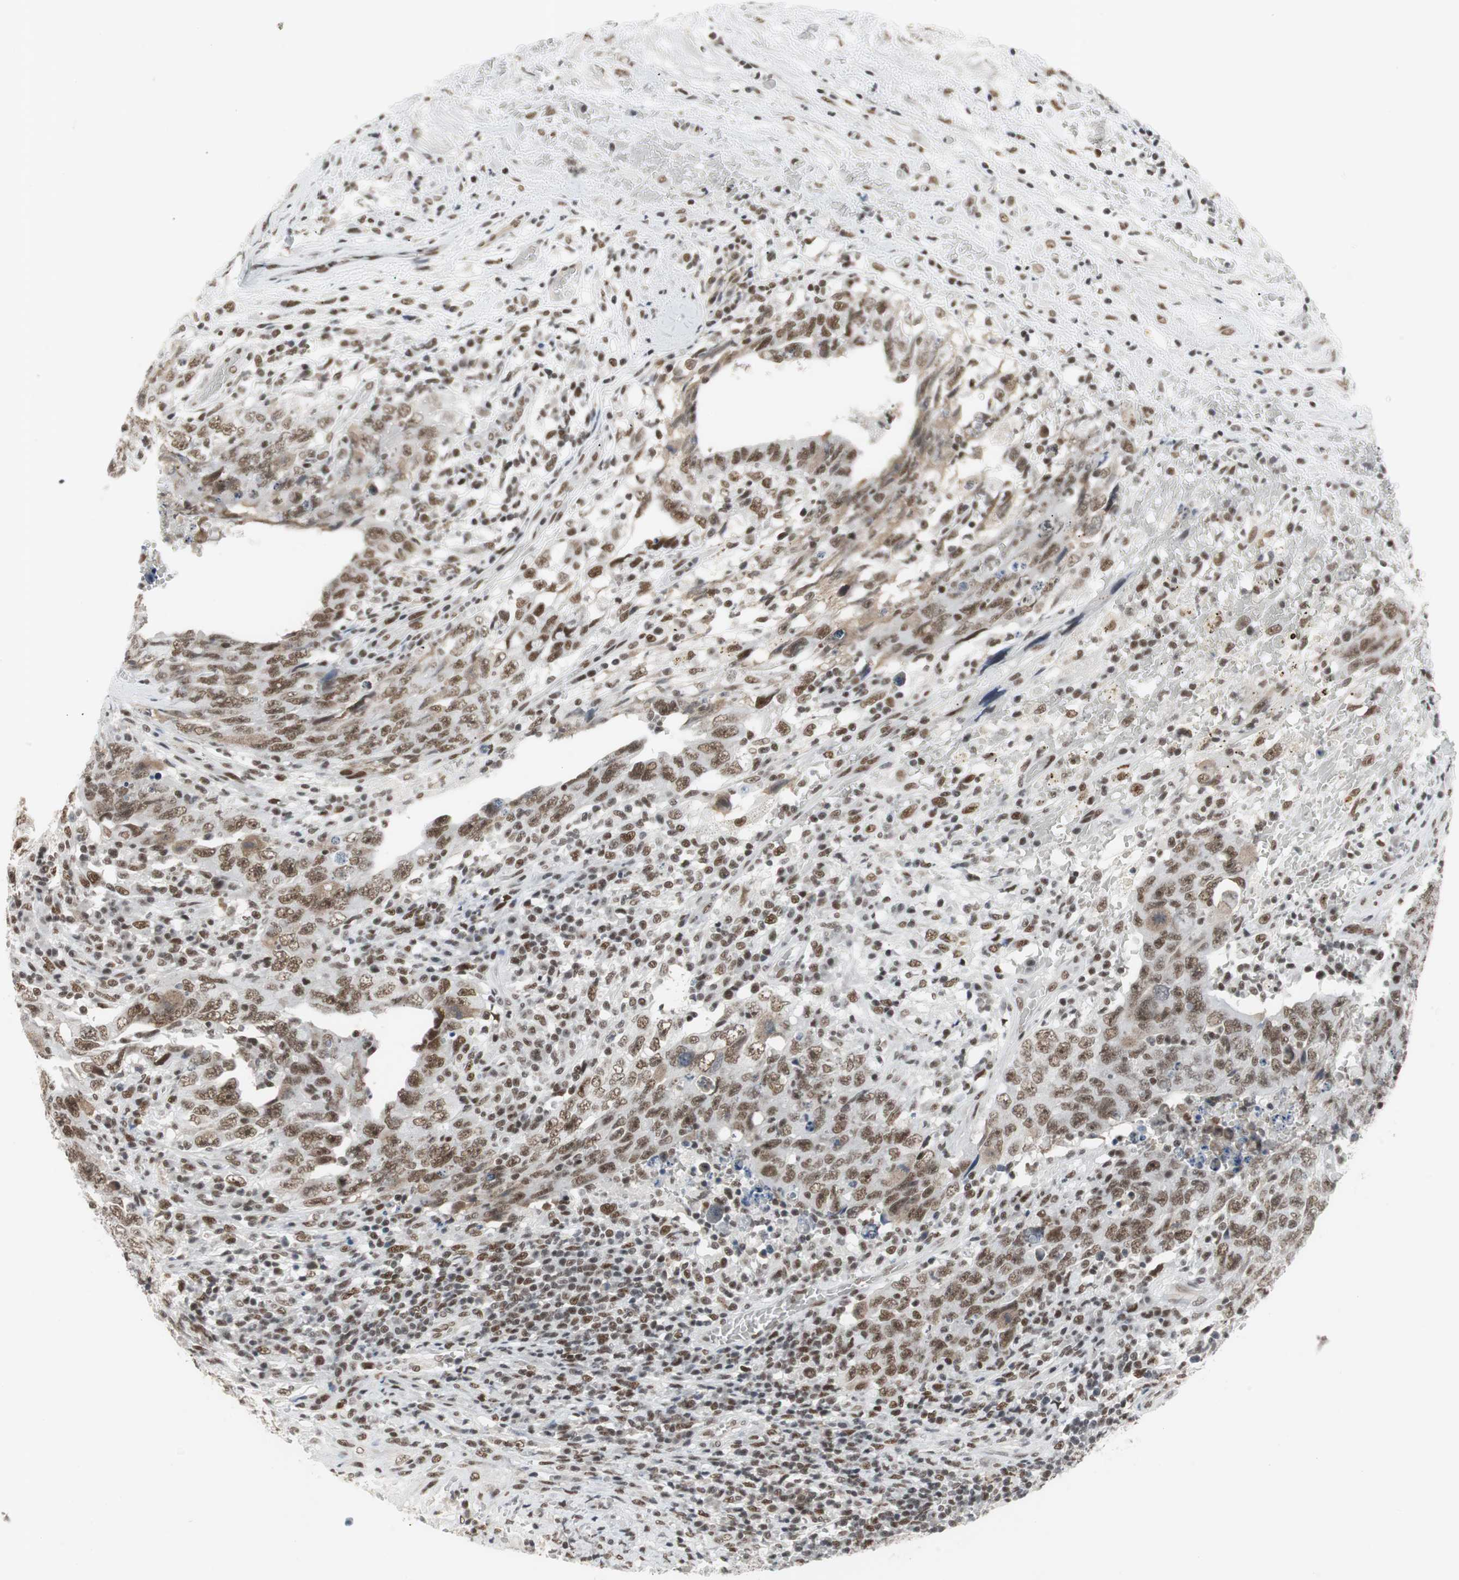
{"staining": {"intensity": "moderate", "quantity": ">75%", "location": "nuclear"}, "tissue": "testis cancer", "cell_type": "Tumor cells", "image_type": "cancer", "snomed": [{"axis": "morphology", "description": "Carcinoma, Embryonal, NOS"}, {"axis": "topography", "description": "Testis"}], "caption": "An immunohistochemistry histopathology image of tumor tissue is shown. Protein staining in brown shows moderate nuclear positivity in testis embryonal carcinoma within tumor cells.", "gene": "RTF1", "patient": {"sex": "male", "age": 26}}